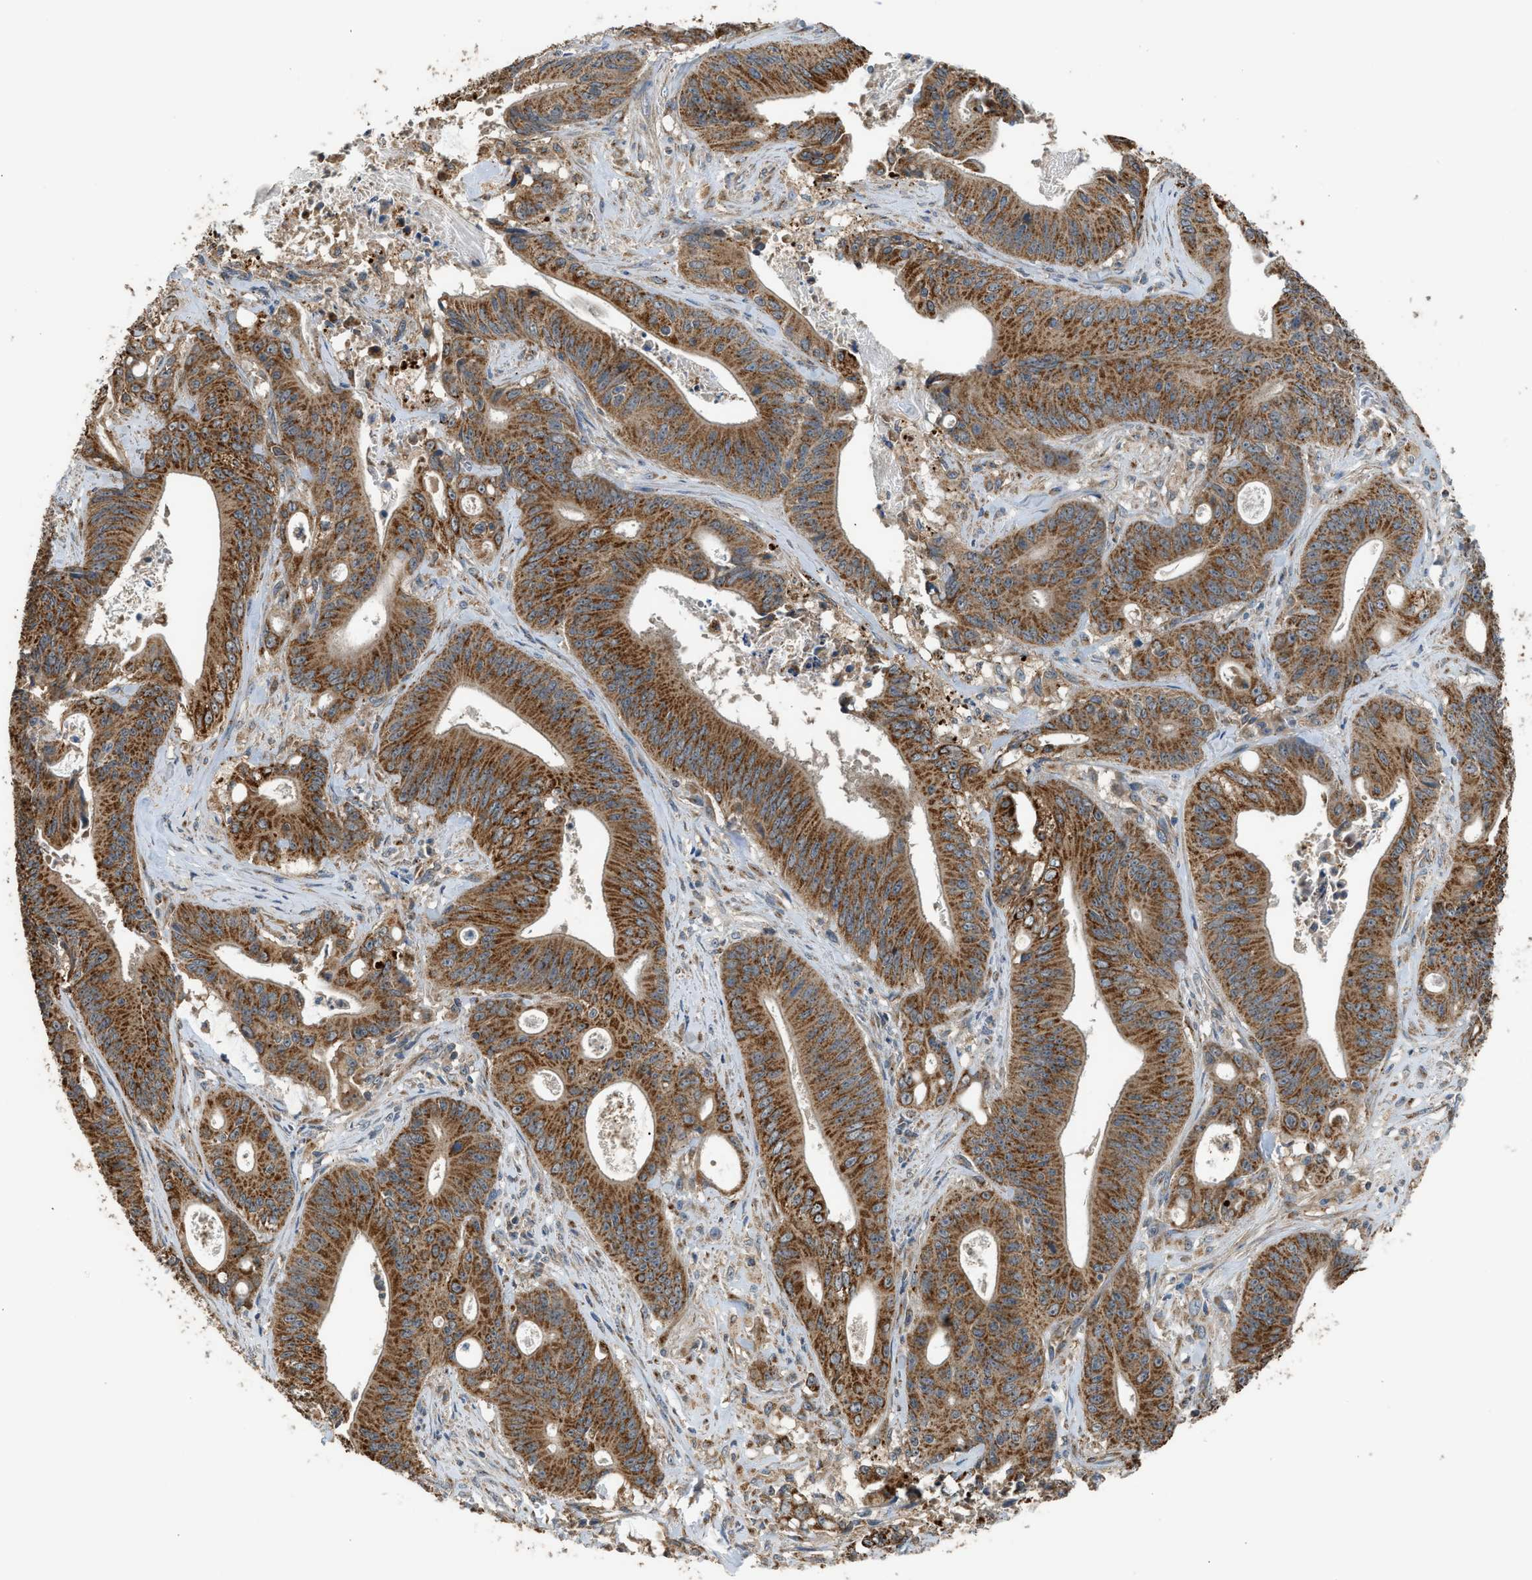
{"staining": {"intensity": "strong", "quantity": ">75%", "location": "cytoplasmic/membranous"}, "tissue": "pancreatic cancer", "cell_type": "Tumor cells", "image_type": "cancer", "snomed": [{"axis": "morphology", "description": "Normal tissue, NOS"}, {"axis": "topography", "description": "Lymph node"}], "caption": "High-power microscopy captured an immunohistochemistry photomicrograph of pancreatic cancer, revealing strong cytoplasmic/membranous expression in approximately >75% of tumor cells.", "gene": "STARD3", "patient": {"sex": "male", "age": 62}}